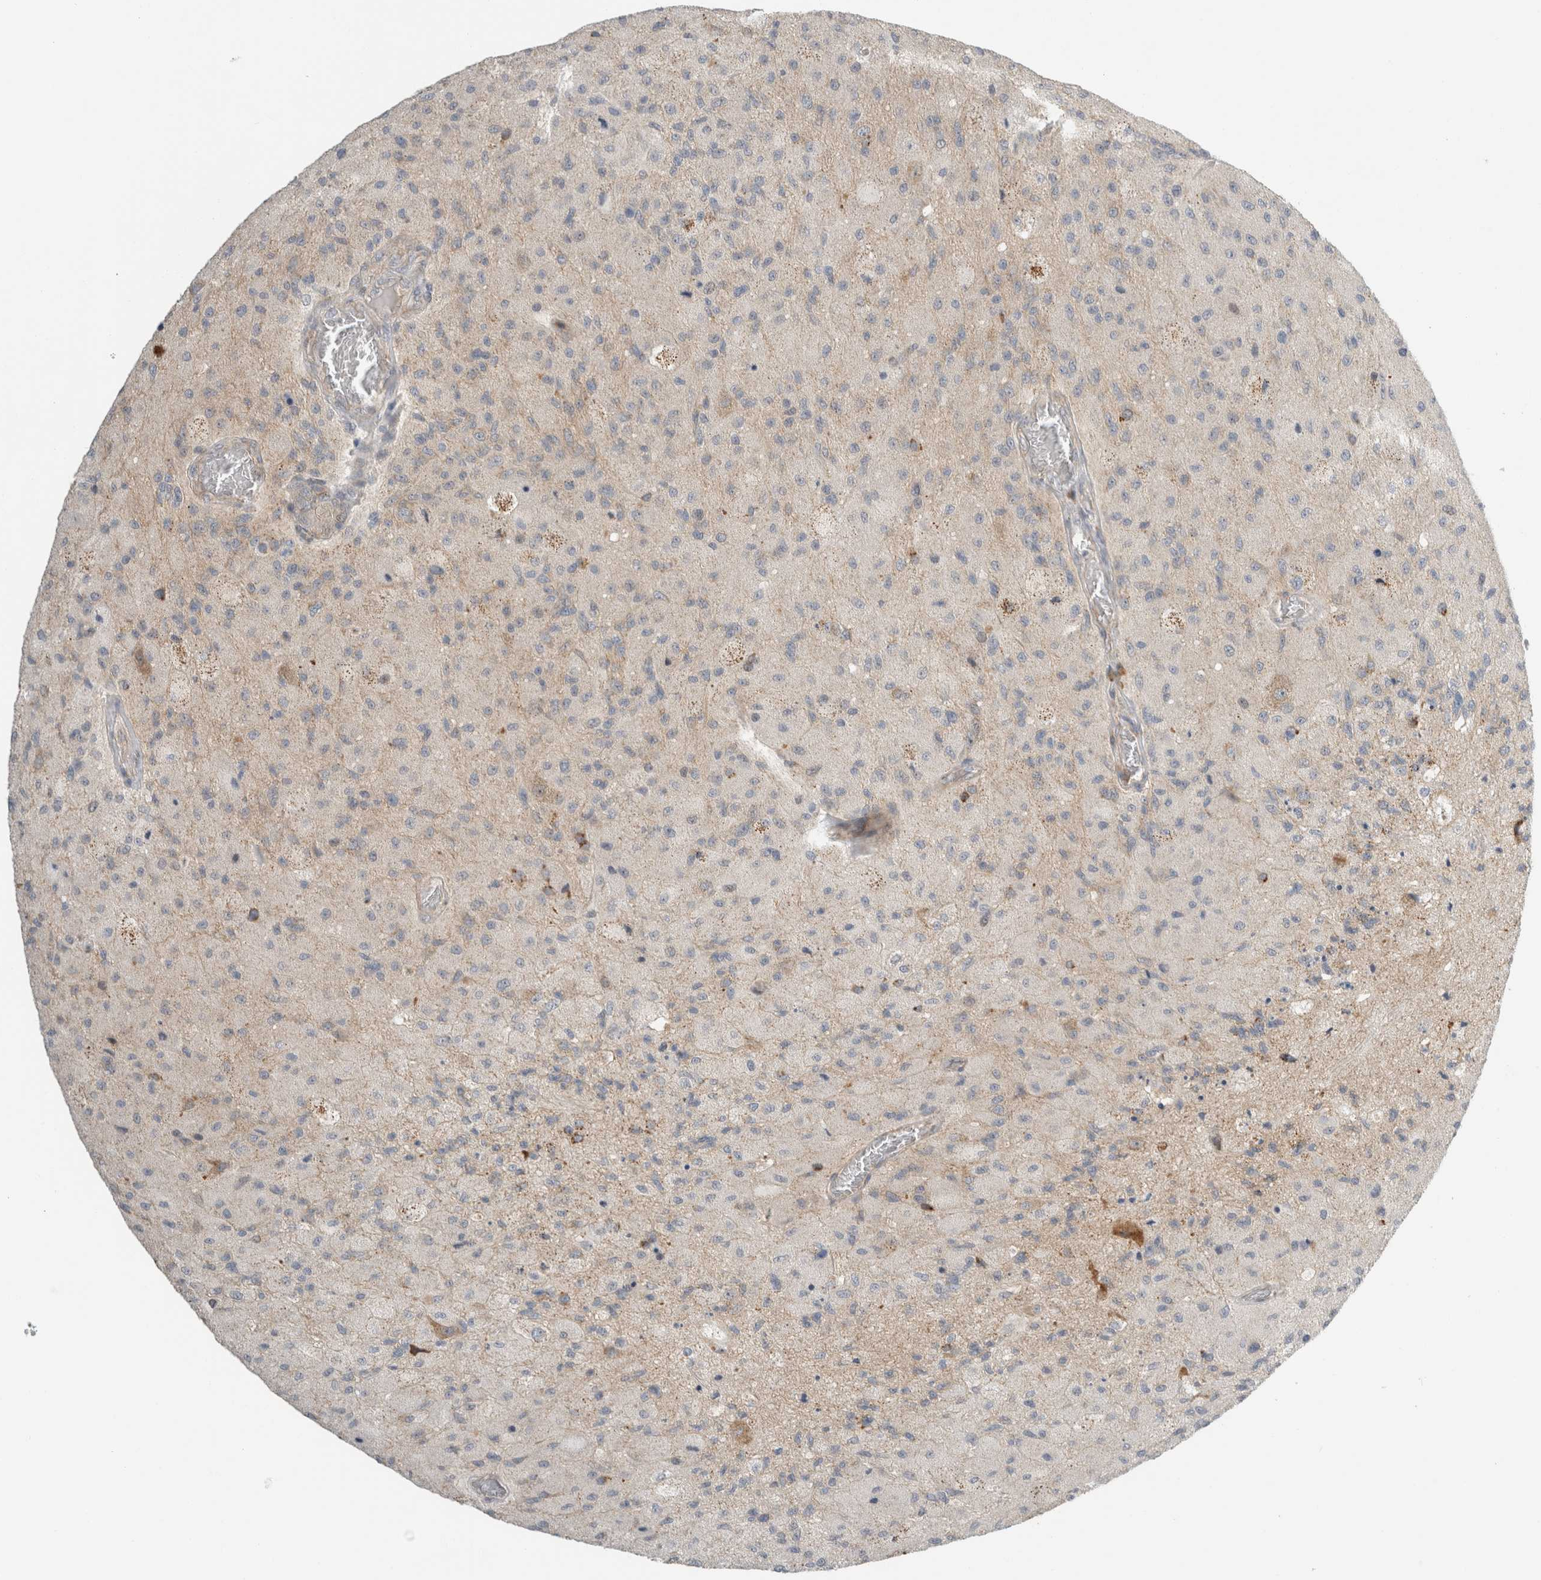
{"staining": {"intensity": "negative", "quantity": "none", "location": "none"}, "tissue": "glioma", "cell_type": "Tumor cells", "image_type": "cancer", "snomed": [{"axis": "morphology", "description": "Normal tissue, NOS"}, {"axis": "morphology", "description": "Glioma, malignant, High grade"}, {"axis": "topography", "description": "Cerebral cortex"}], "caption": "This is a image of immunohistochemistry (IHC) staining of glioma, which shows no expression in tumor cells.", "gene": "KPNA5", "patient": {"sex": "male", "age": 77}}